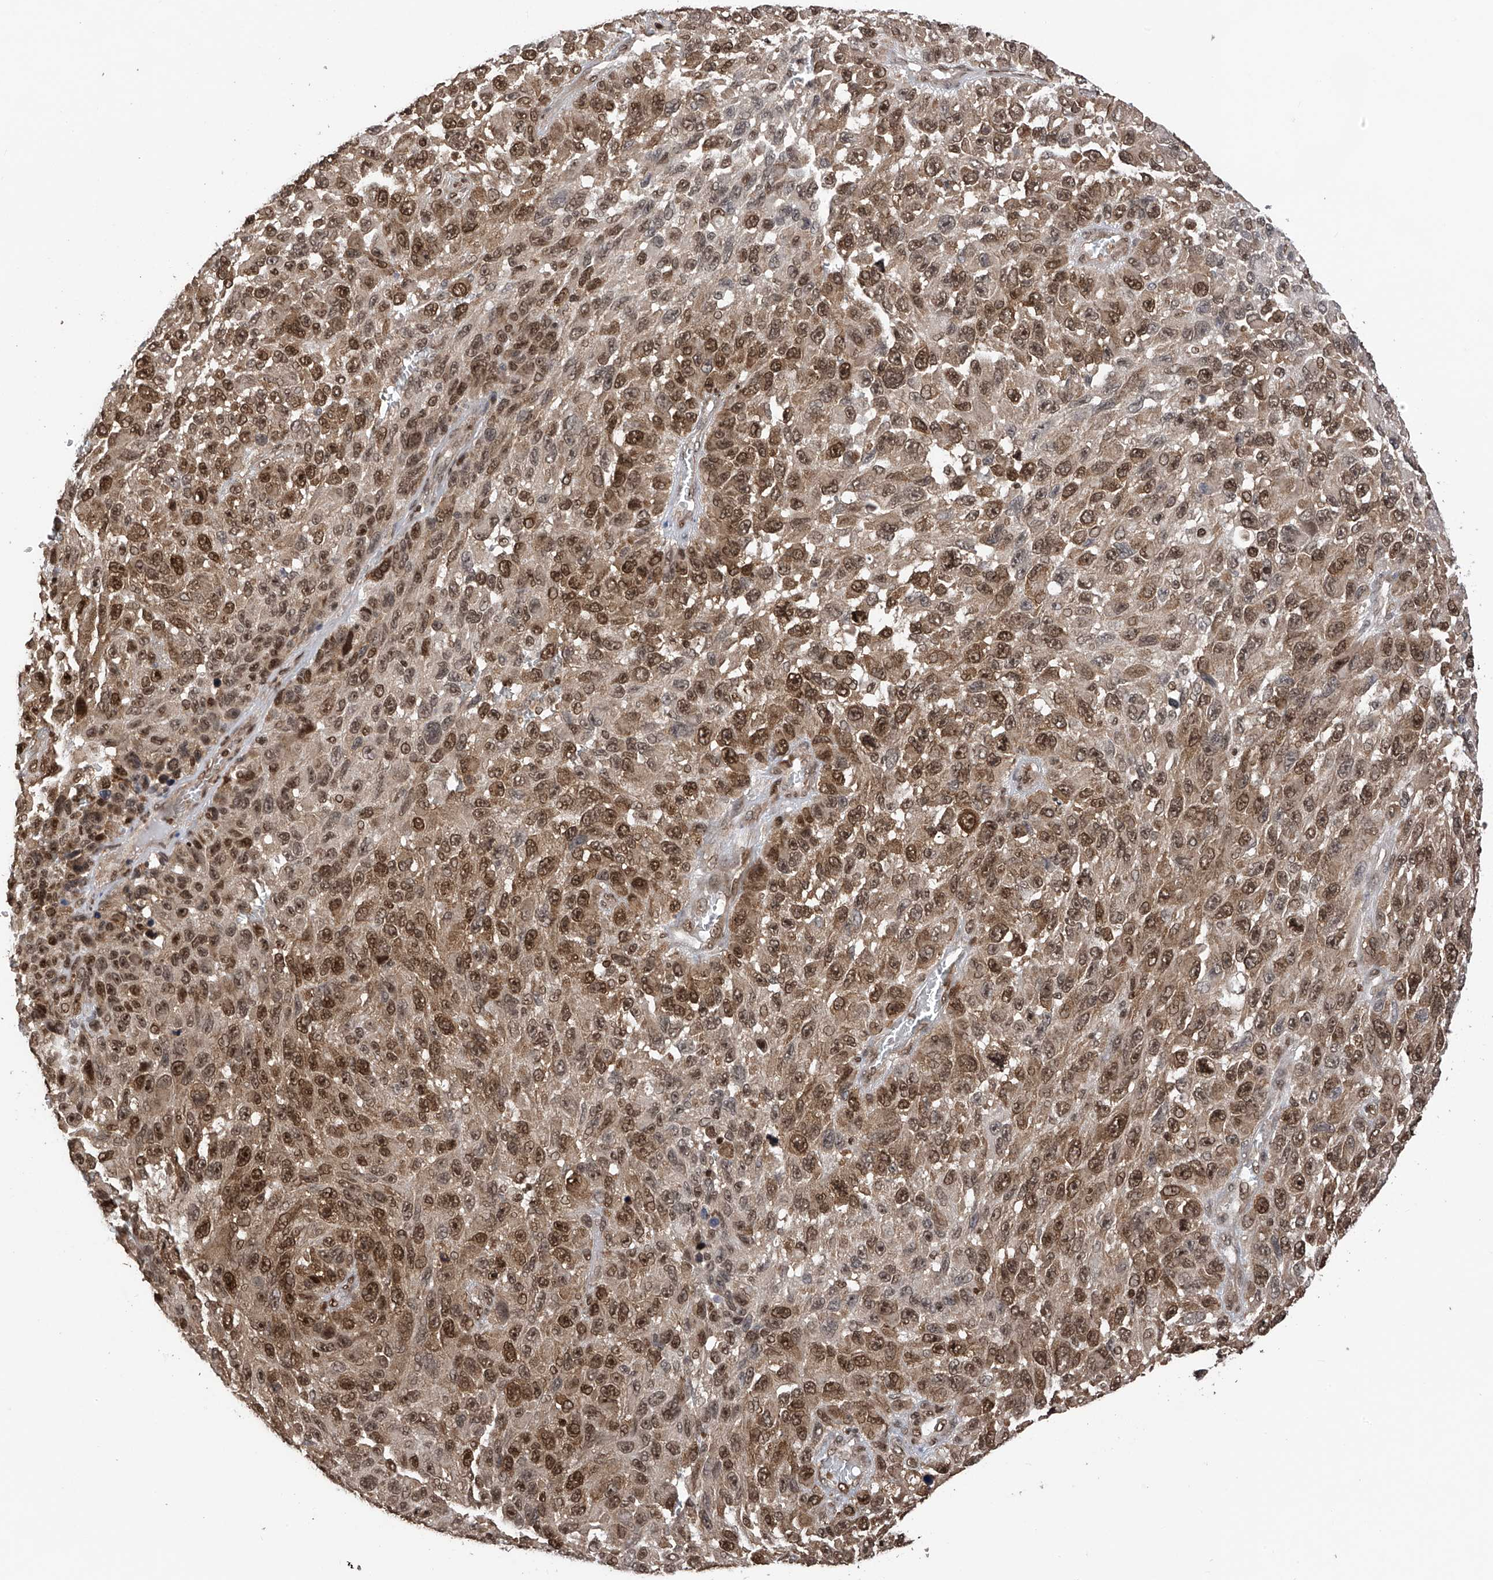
{"staining": {"intensity": "moderate", "quantity": ">75%", "location": "cytoplasmic/membranous,nuclear"}, "tissue": "melanoma", "cell_type": "Tumor cells", "image_type": "cancer", "snomed": [{"axis": "morphology", "description": "Malignant melanoma, NOS"}, {"axis": "topography", "description": "Skin"}], "caption": "This histopathology image reveals malignant melanoma stained with immunohistochemistry to label a protein in brown. The cytoplasmic/membranous and nuclear of tumor cells show moderate positivity for the protein. Nuclei are counter-stained blue.", "gene": "DNAJC9", "patient": {"sex": "female", "age": 96}}